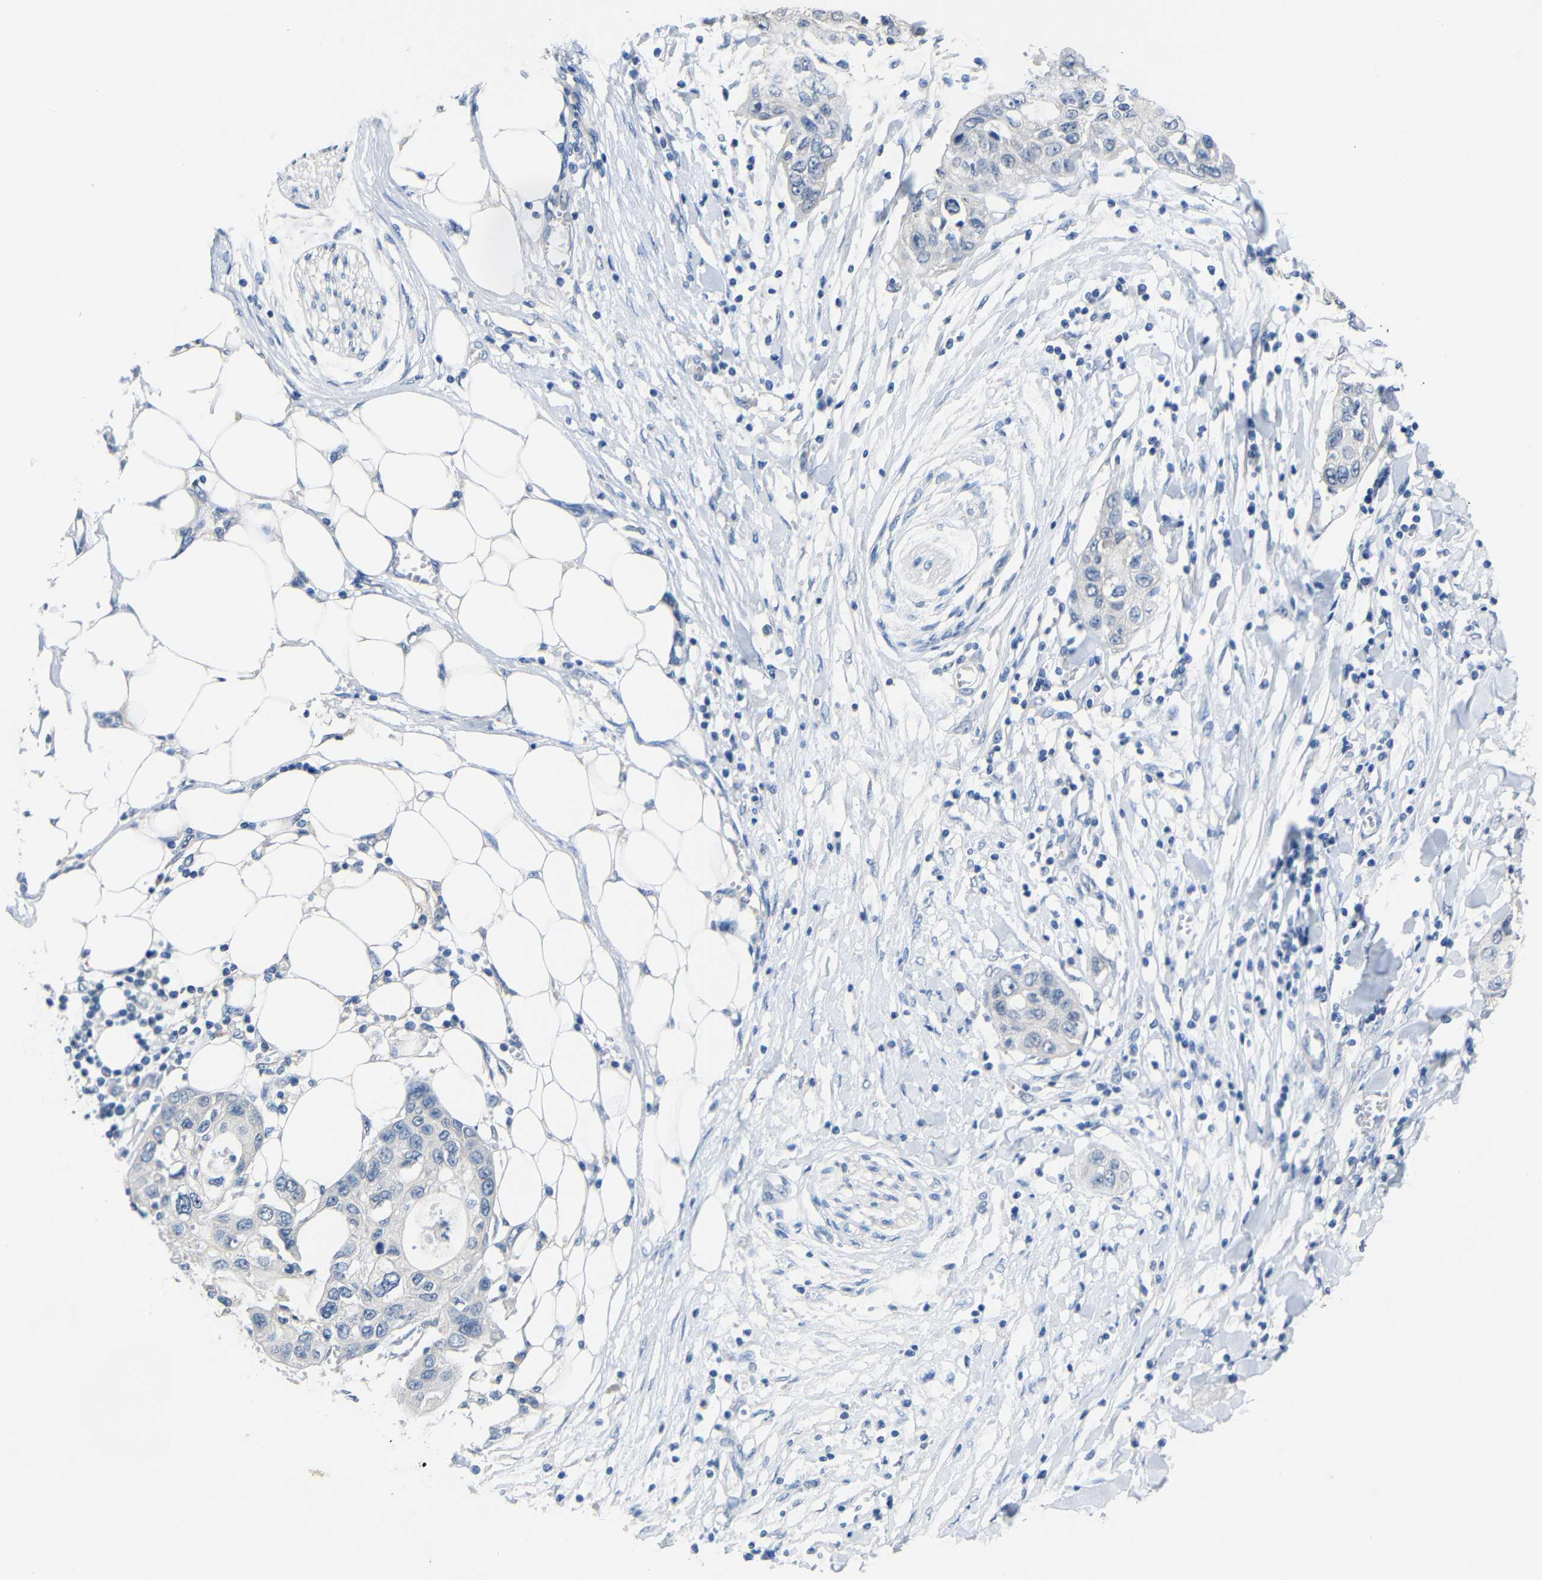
{"staining": {"intensity": "negative", "quantity": "none", "location": "none"}, "tissue": "pancreatic cancer", "cell_type": "Tumor cells", "image_type": "cancer", "snomed": [{"axis": "morphology", "description": "Adenocarcinoma, NOS"}, {"axis": "topography", "description": "Pancreas"}], "caption": "The histopathology image demonstrates no significant staining in tumor cells of pancreatic cancer.", "gene": "HNF1A", "patient": {"sex": "female", "age": 70}}